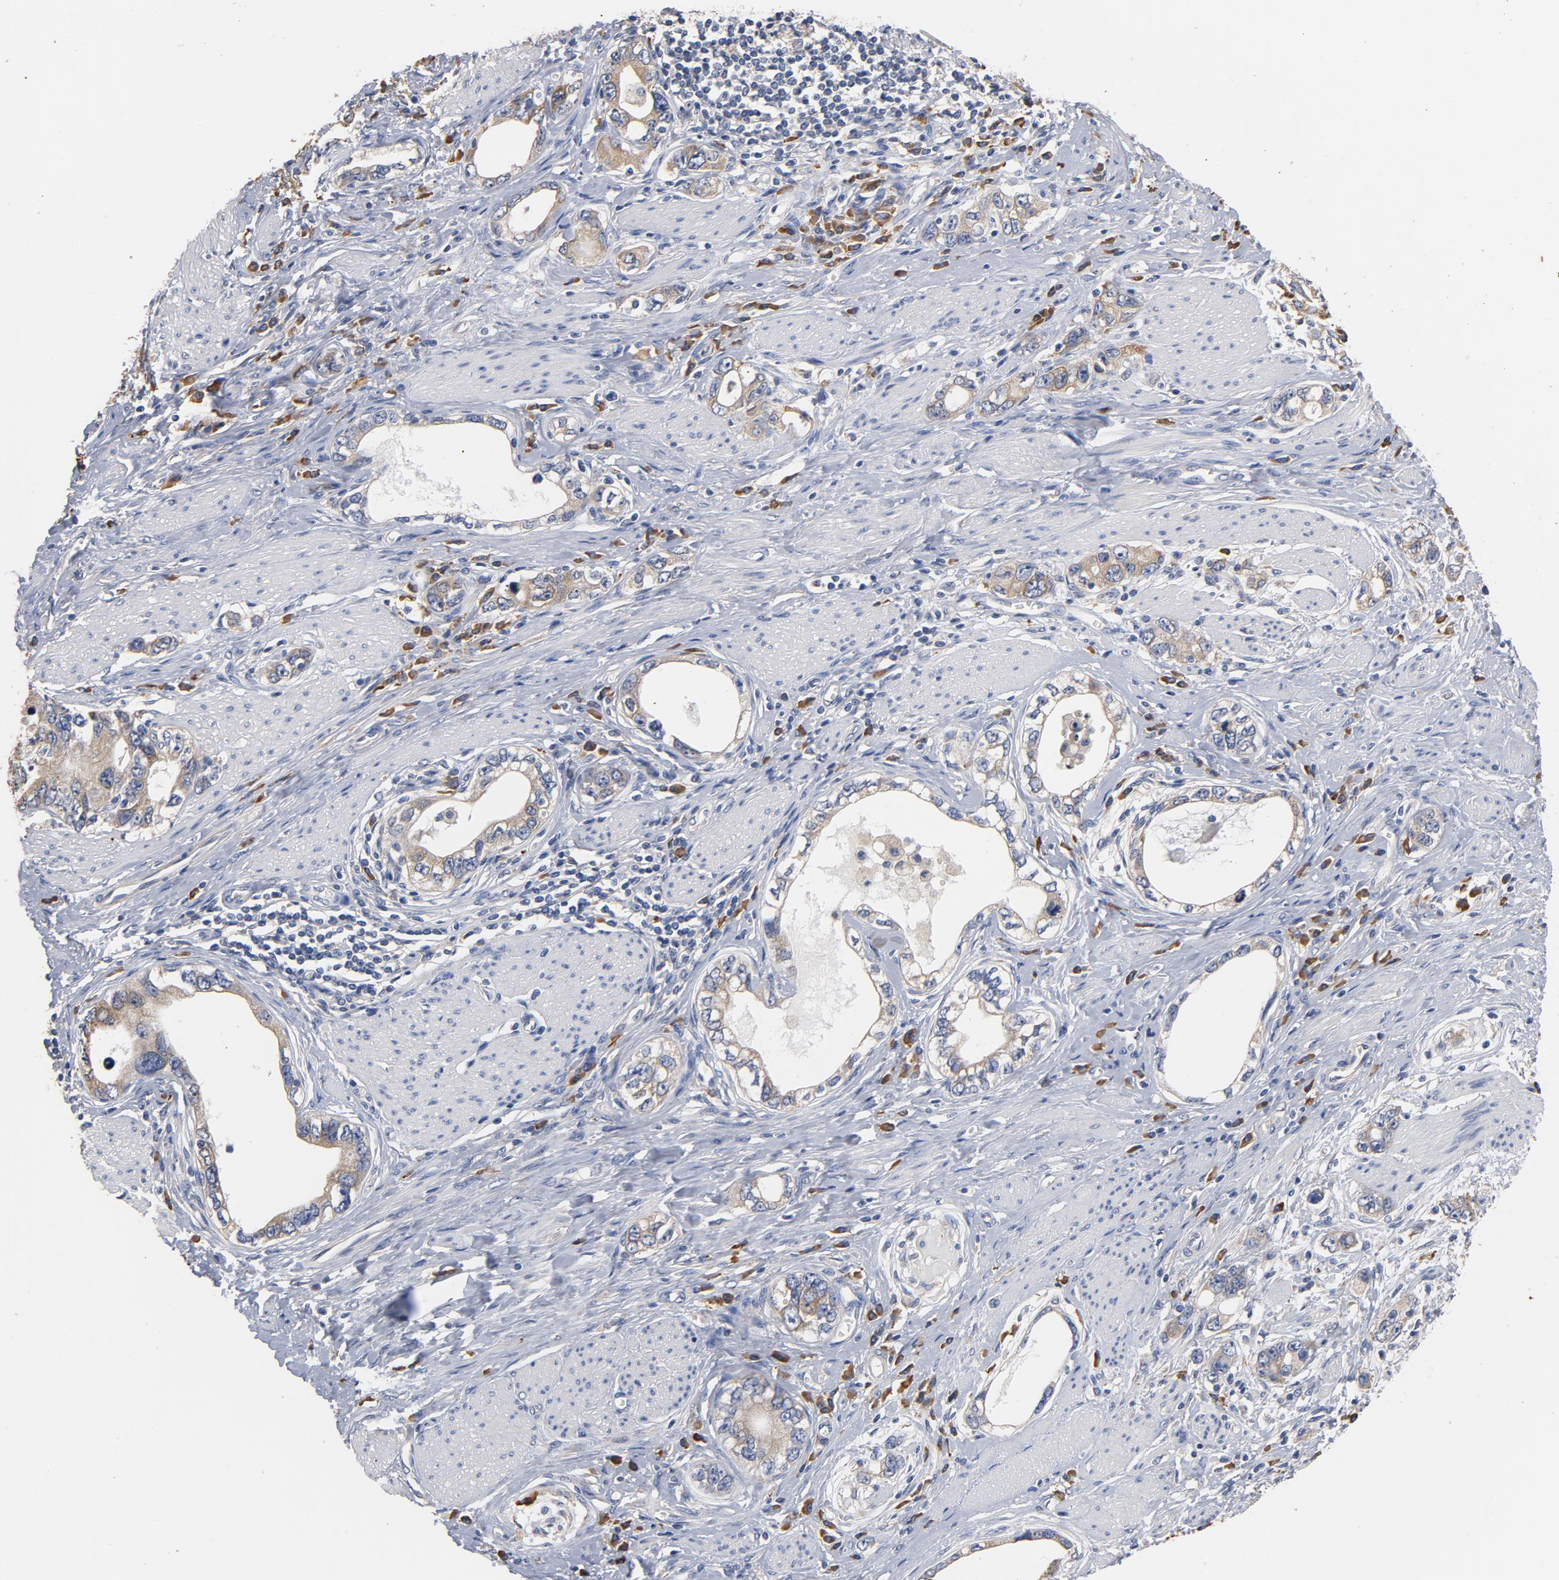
{"staining": {"intensity": "weak", "quantity": ">75%", "location": "cytoplasmic/membranous"}, "tissue": "stomach cancer", "cell_type": "Tumor cells", "image_type": "cancer", "snomed": [{"axis": "morphology", "description": "Adenocarcinoma, NOS"}, {"axis": "topography", "description": "Stomach, lower"}], "caption": "A high-resolution photomicrograph shows immunohistochemistry staining of stomach adenocarcinoma, which exhibits weak cytoplasmic/membranous positivity in about >75% of tumor cells.", "gene": "TLR4", "patient": {"sex": "female", "age": 93}}